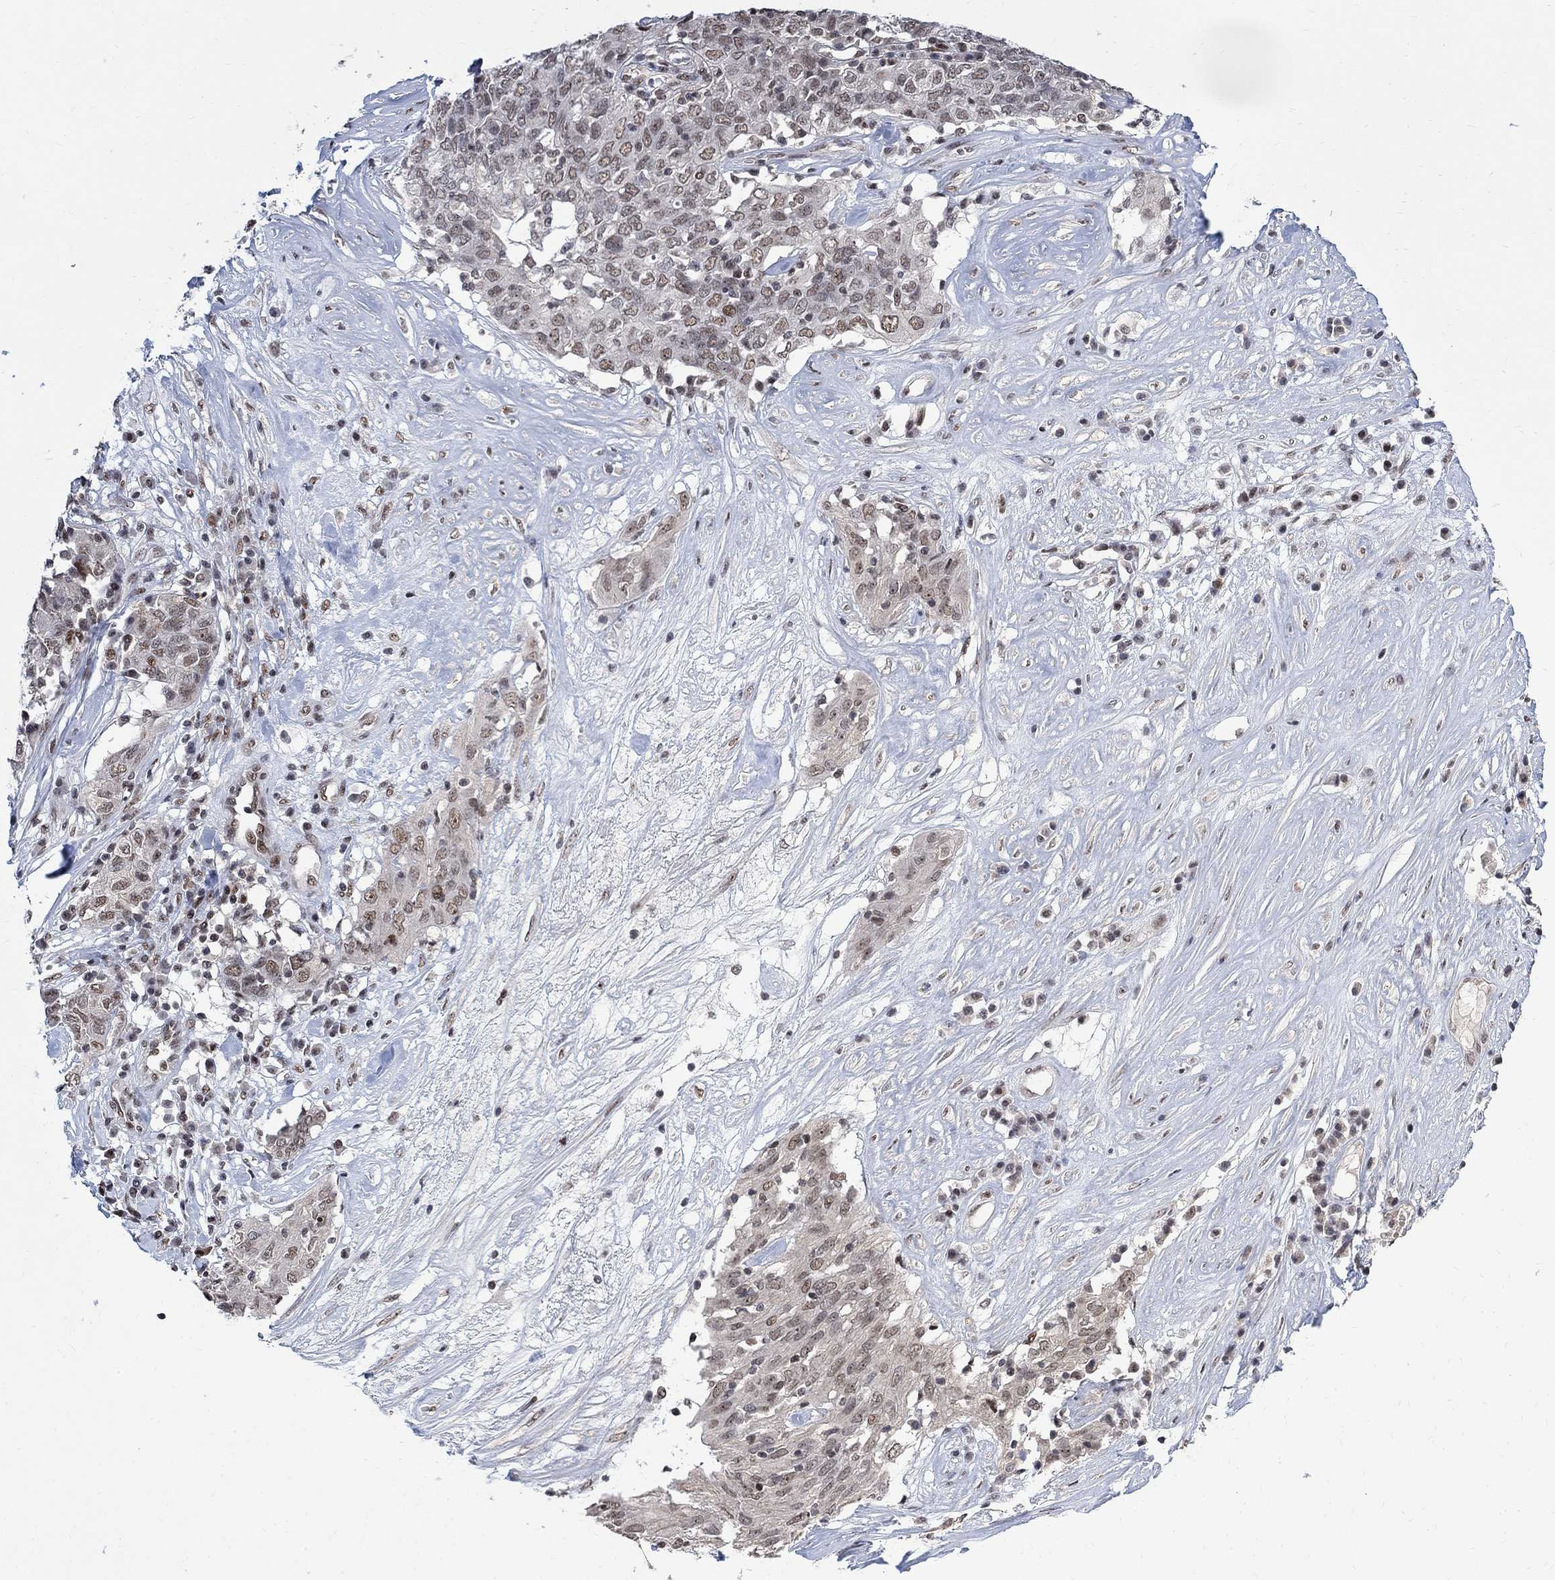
{"staining": {"intensity": "moderate", "quantity": "<25%", "location": "nuclear"}, "tissue": "ovarian cancer", "cell_type": "Tumor cells", "image_type": "cancer", "snomed": [{"axis": "morphology", "description": "Carcinoma, endometroid"}, {"axis": "topography", "description": "Ovary"}], "caption": "IHC image of neoplastic tissue: ovarian cancer (endometroid carcinoma) stained using immunohistochemistry (IHC) reveals low levels of moderate protein expression localized specifically in the nuclear of tumor cells, appearing as a nuclear brown color.", "gene": "E4F1", "patient": {"sex": "female", "age": 50}}